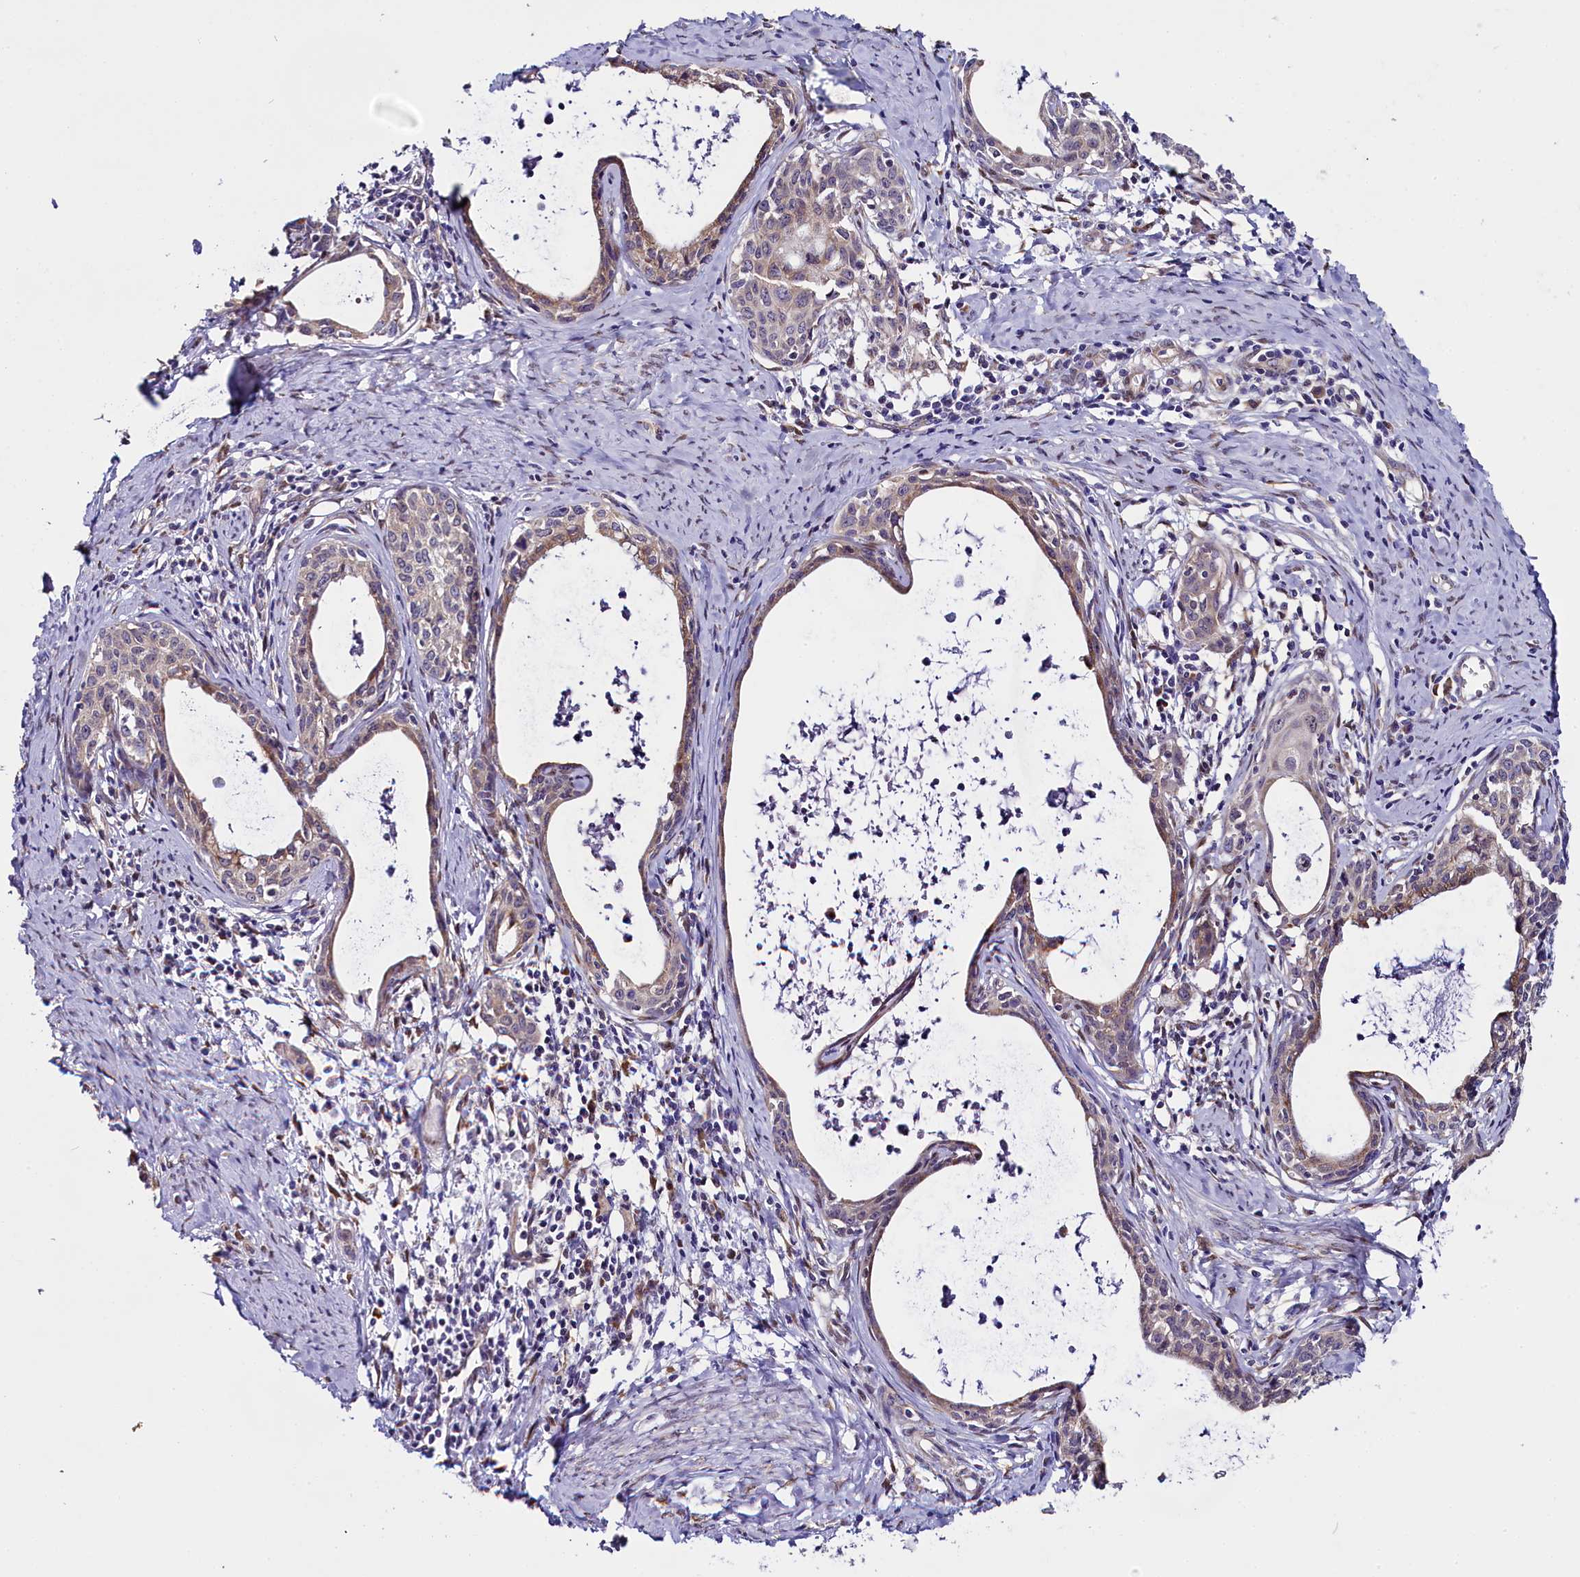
{"staining": {"intensity": "weak", "quantity": "25%-75%", "location": "cytoplasmic/membranous"}, "tissue": "cervical cancer", "cell_type": "Tumor cells", "image_type": "cancer", "snomed": [{"axis": "morphology", "description": "Squamous cell carcinoma, NOS"}, {"axis": "topography", "description": "Cervix"}], "caption": "This photomicrograph reveals immunohistochemistry (IHC) staining of cervical cancer, with low weak cytoplasmic/membranous expression in approximately 25%-75% of tumor cells.", "gene": "UACA", "patient": {"sex": "female", "age": 52}}